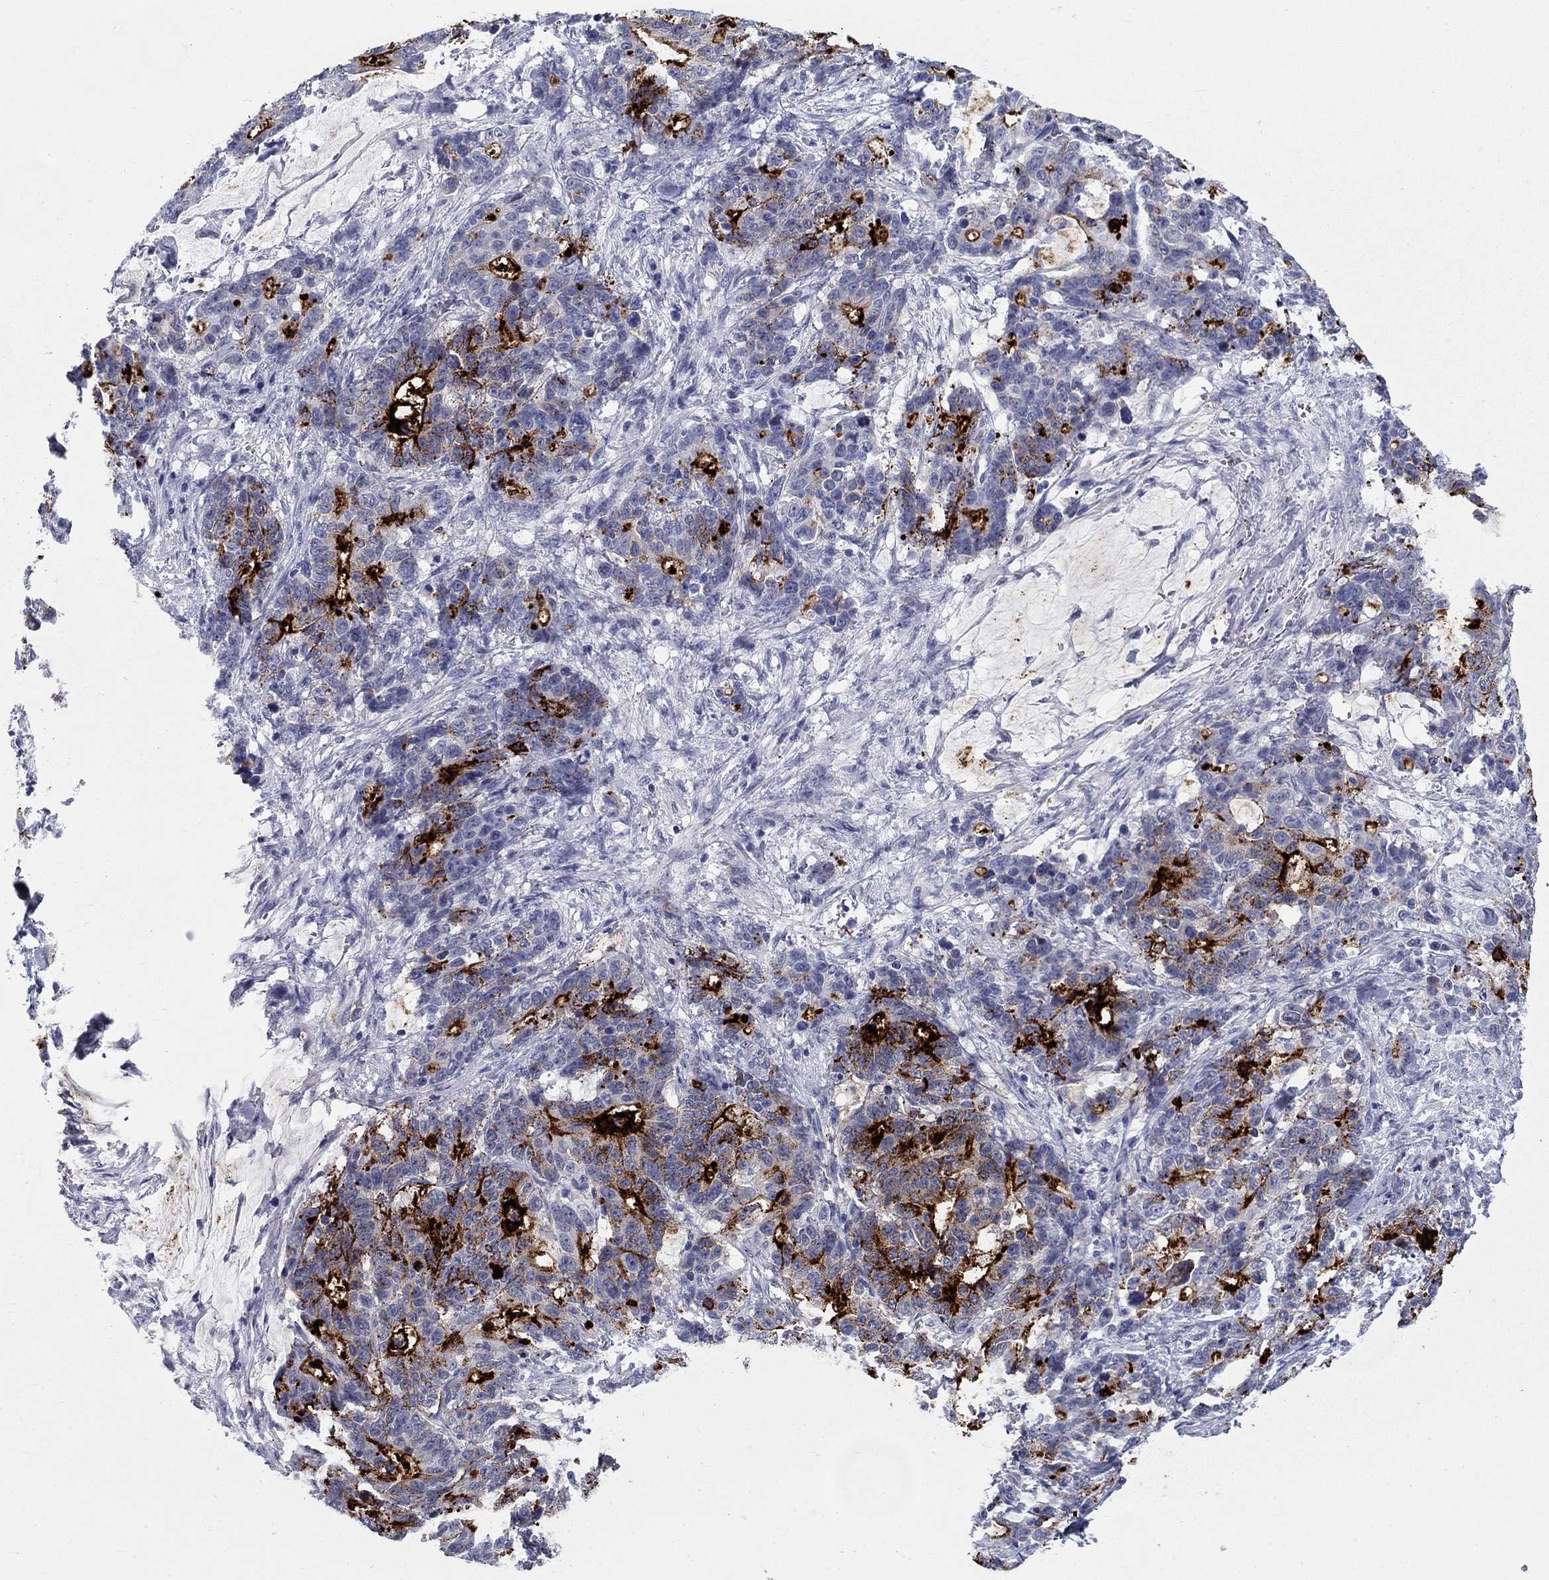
{"staining": {"intensity": "strong", "quantity": "25%-75%", "location": "cytoplasmic/membranous"}, "tissue": "stomach cancer", "cell_type": "Tumor cells", "image_type": "cancer", "snomed": [{"axis": "morphology", "description": "Normal tissue, NOS"}, {"axis": "morphology", "description": "Adenocarcinoma, NOS"}, {"axis": "topography", "description": "Stomach"}], "caption": "Stomach cancer stained with a brown dye displays strong cytoplasmic/membranous positive staining in about 25%-75% of tumor cells.", "gene": "C4orf19", "patient": {"sex": "female", "age": 64}}